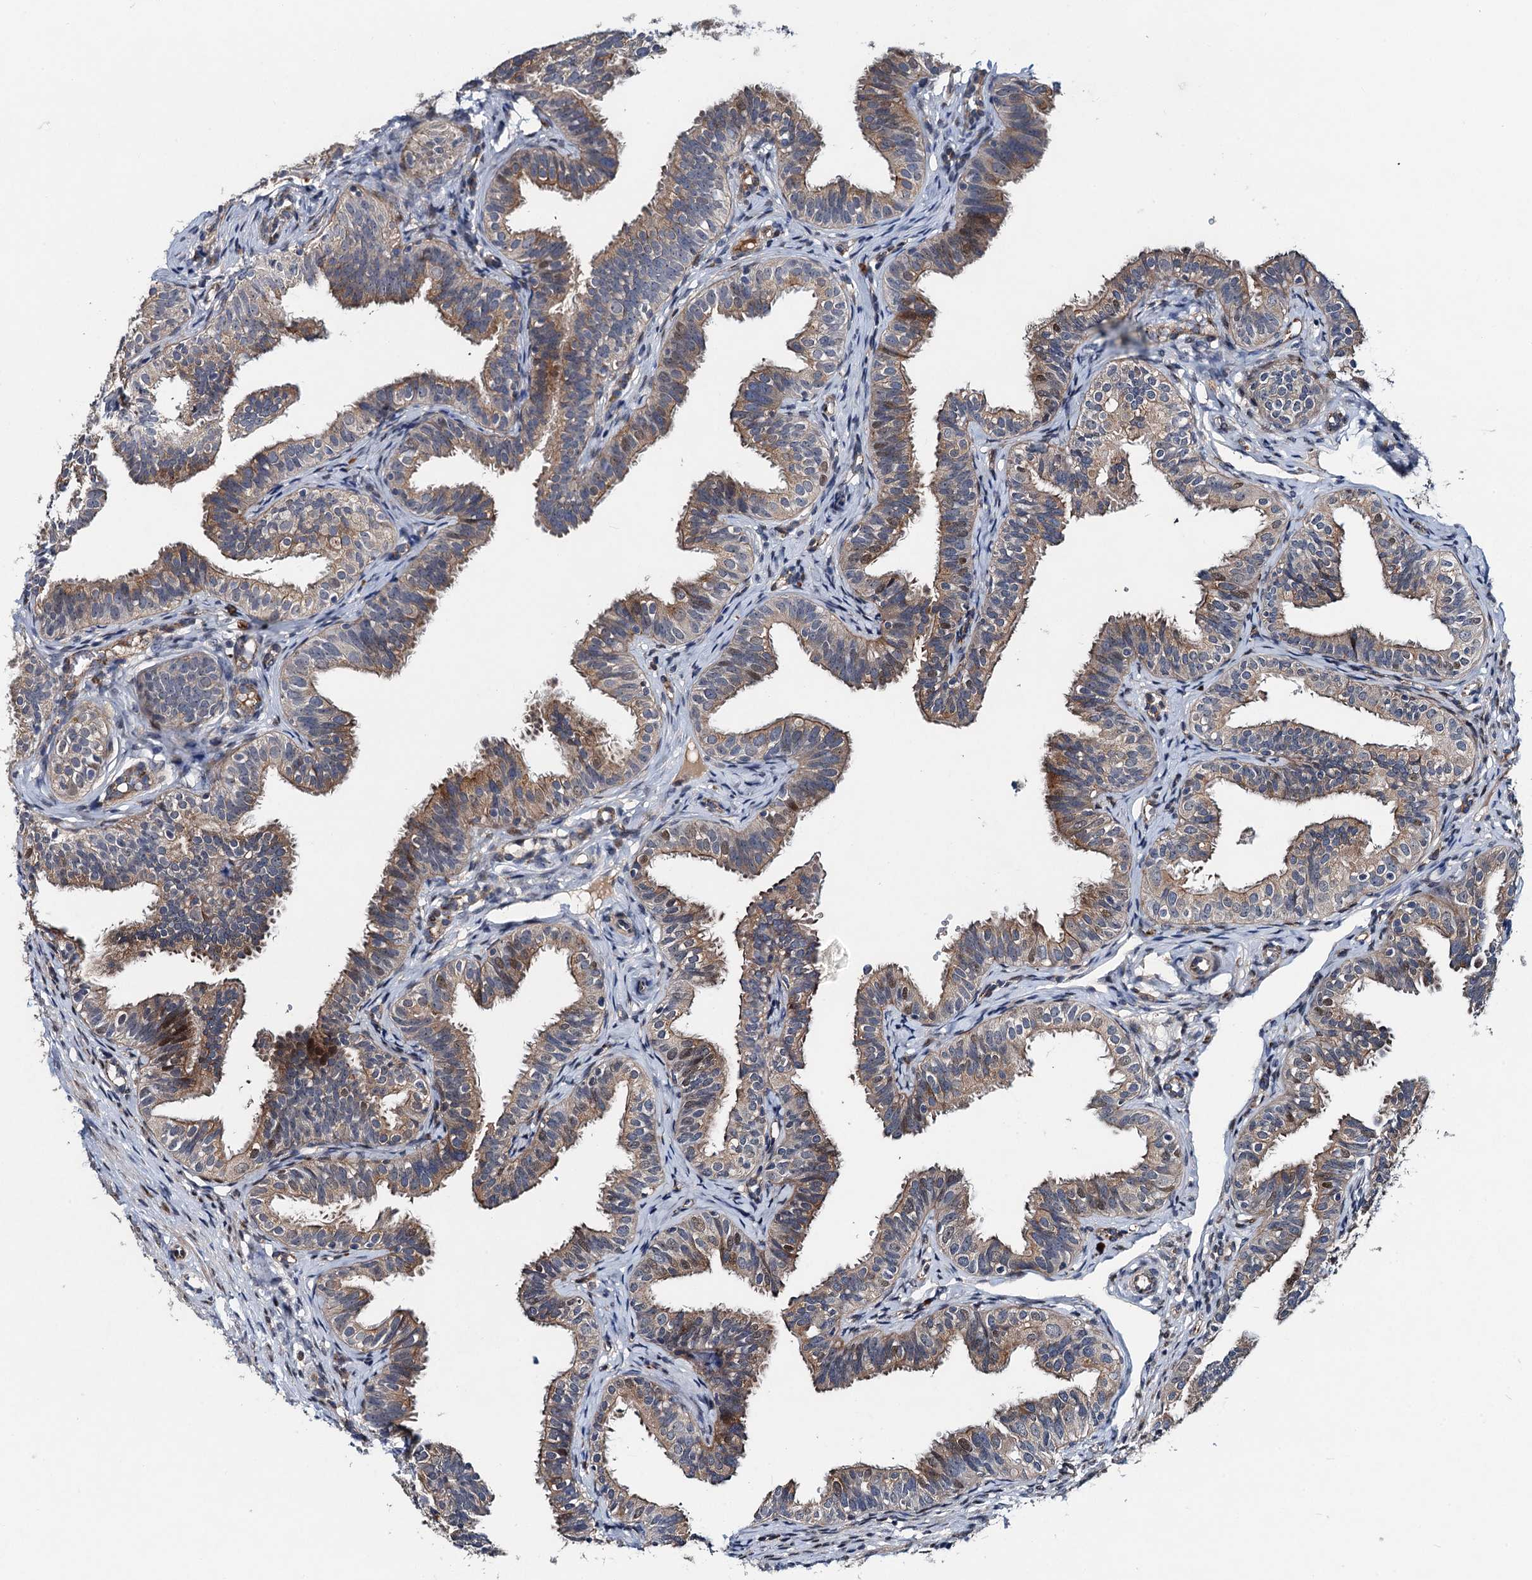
{"staining": {"intensity": "moderate", "quantity": "25%-75%", "location": "cytoplasmic/membranous"}, "tissue": "fallopian tube", "cell_type": "Glandular cells", "image_type": "normal", "snomed": [{"axis": "morphology", "description": "Normal tissue, NOS"}, {"axis": "topography", "description": "Fallopian tube"}], "caption": "The photomicrograph reveals staining of benign fallopian tube, revealing moderate cytoplasmic/membranous protein expression (brown color) within glandular cells.", "gene": "NBEA", "patient": {"sex": "female", "age": 35}}